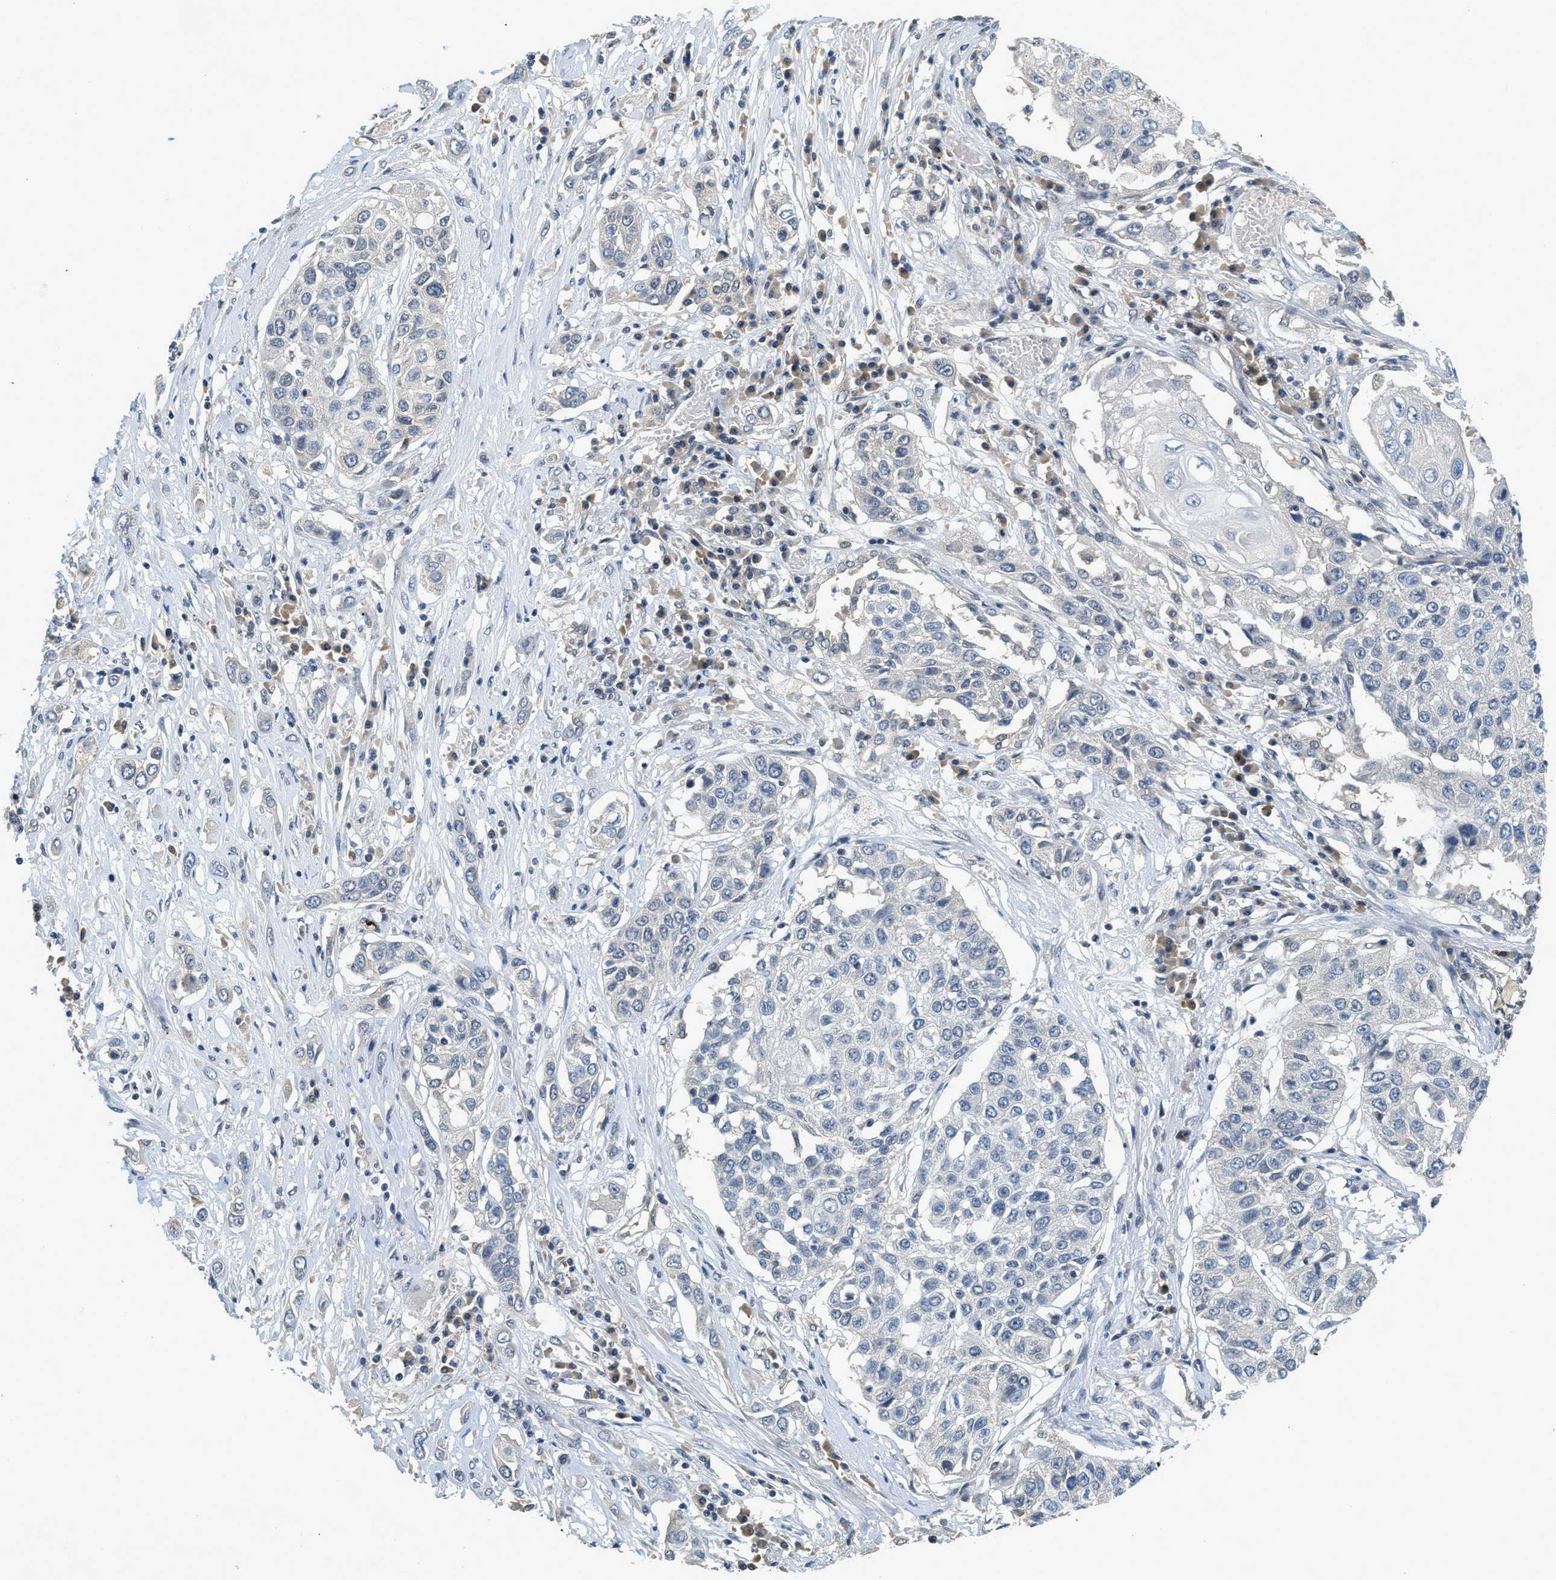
{"staining": {"intensity": "negative", "quantity": "none", "location": "none"}, "tissue": "lung cancer", "cell_type": "Tumor cells", "image_type": "cancer", "snomed": [{"axis": "morphology", "description": "Squamous cell carcinoma, NOS"}, {"axis": "topography", "description": "Lung"}], "caption": "A high-resolution micrograph shows immunohistochemistry (IHC) staining of lung cancer (squamous cell carcinoma), which displays no significant staining in tumor cells.", "gene": "MZF1", "patient": {"sex": "male", "age": 71}}